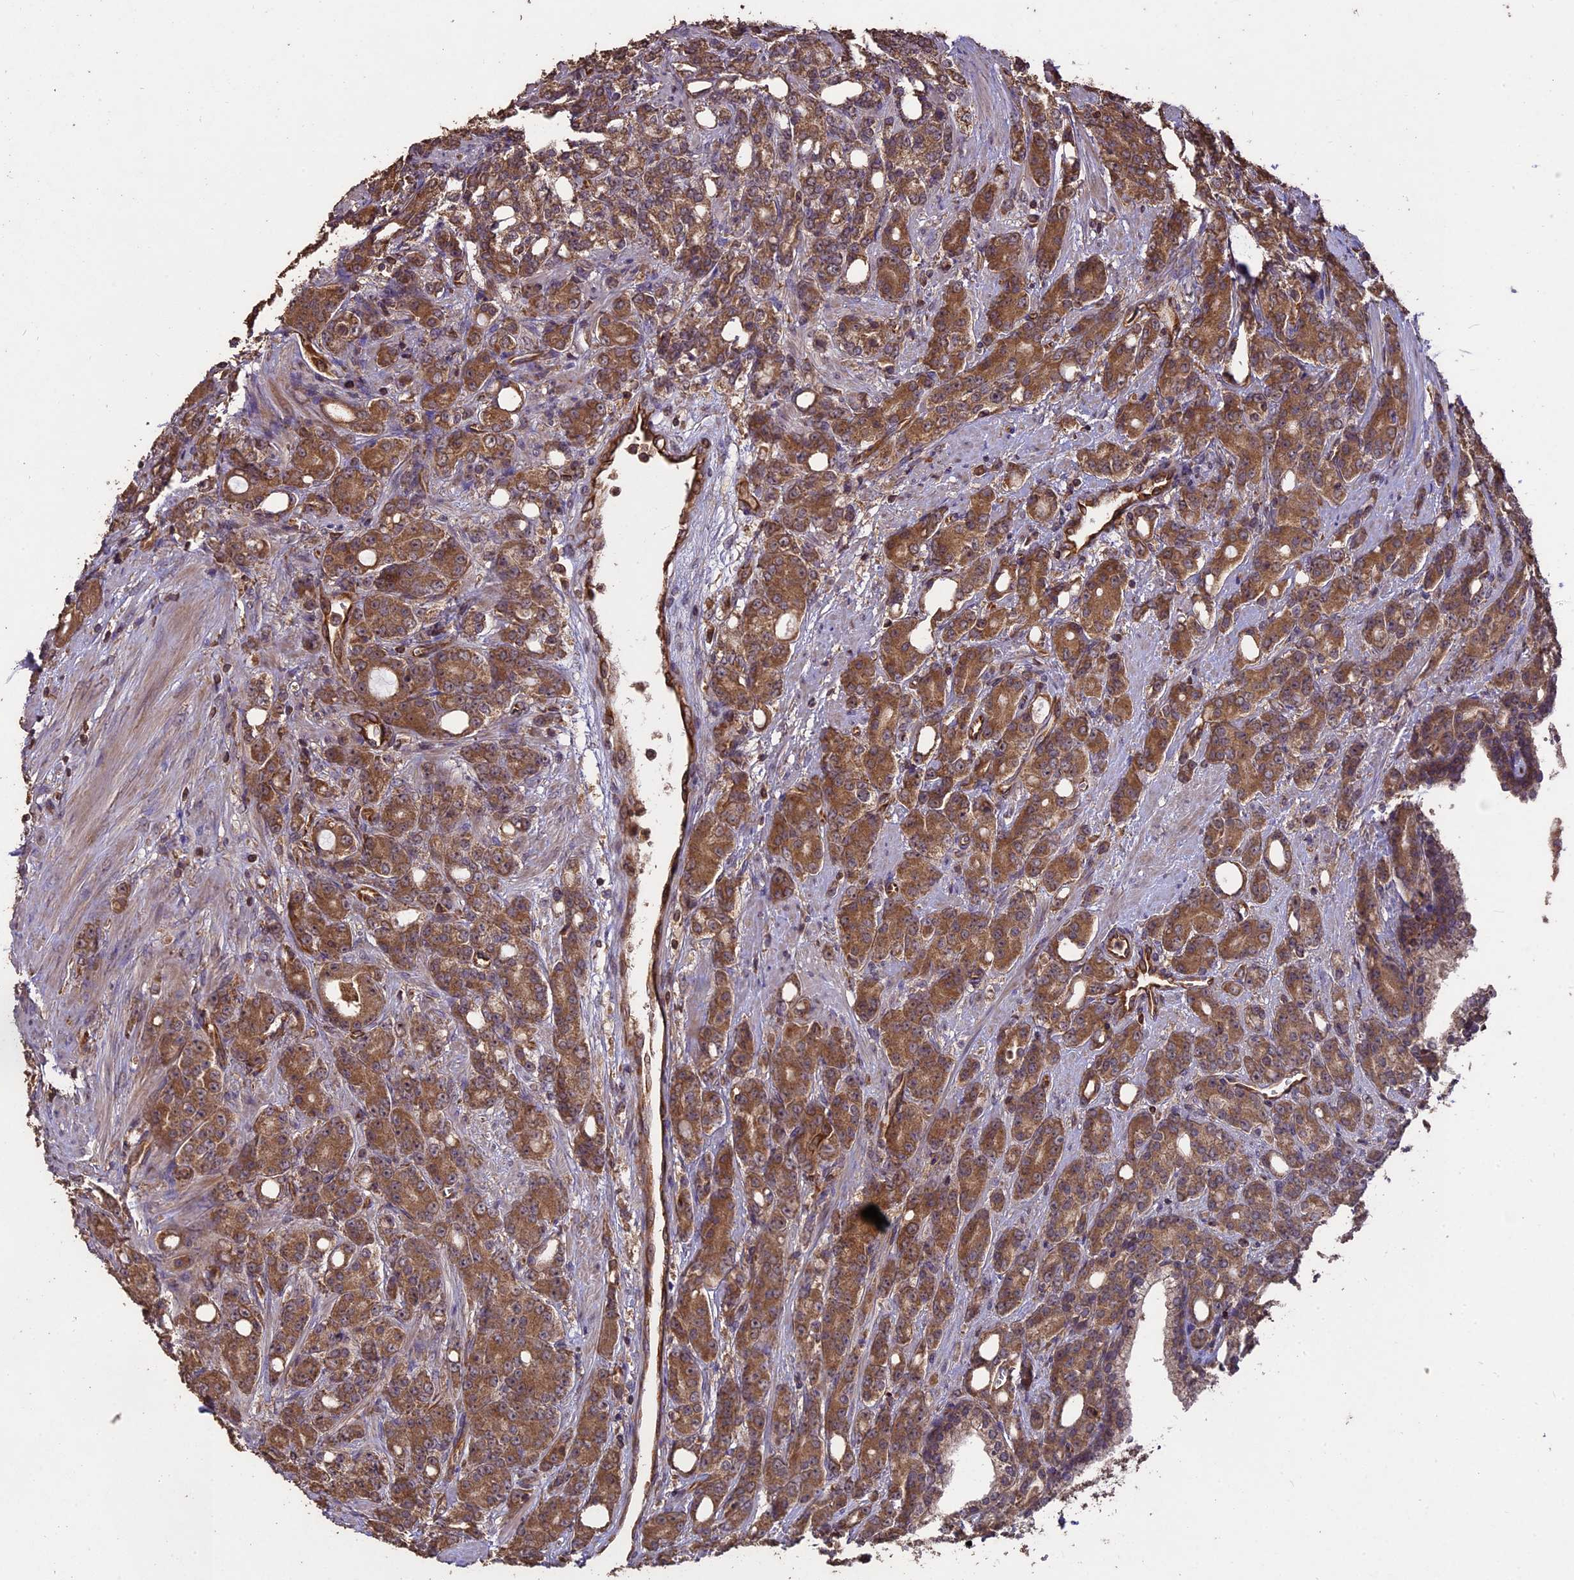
{"staining": {"intensity": "moderate", "quantity": ">75%", "location": "cytoplasmic/membranous"}, "tissue": "prostate cancer", "cell_type": "Tumor cells", "image_type": "cancer", "snomed": [{"axis": "morphology", "description": "Adenocarcinoma, High grade"}, {"axis": "topography", "description": "Prostate"}], "caption": "The immunohistochemical stain labels moderate cytoplasmic/membranous staining in tumor cells of prostate cancer tissue. (IHC, brightfield microscopy, high magnification).", "gene": "TTLL10", "patient": {"sex": "male", "age": 62}}